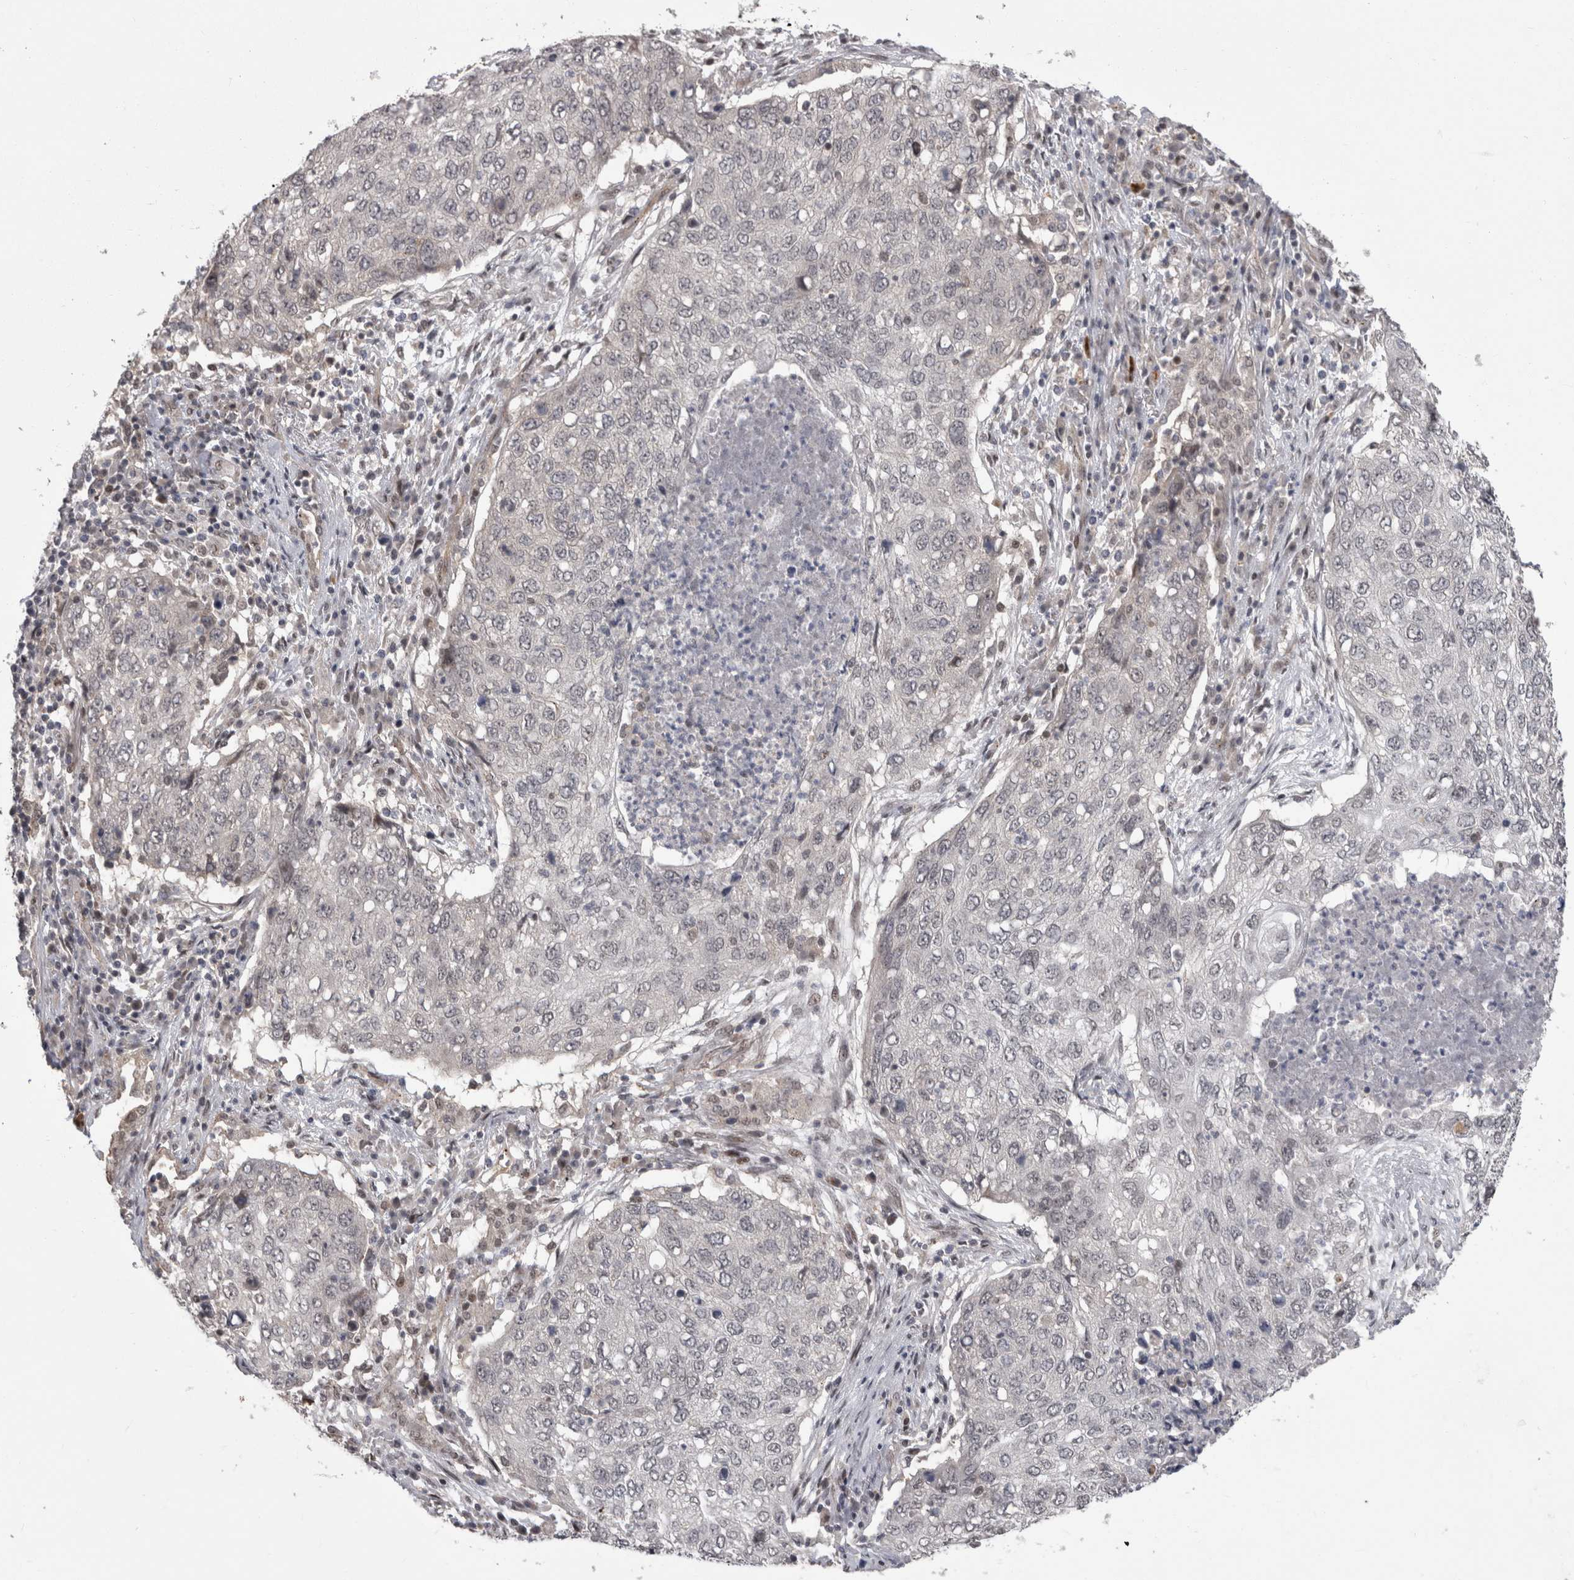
{"staining": {"intensity": "negative", "quantity": "none", "location": "none"}, "tissue": "lung cancer", "cell_type": "Tumor cells", "image_type": "cancer", "snomed": [{"axis": "morphology", "description": "Squamous cell carcinoma, NOS"}, {"axis": "topography", "description": "Lung"}], "caption": "An immunohistochemistry (IHC) photomicrograph of lung cancer is shown. There is no staining in tumor cells of lung cancer.", "gene": "MTBP", "patient": {"sex": "female", "age": 63}}